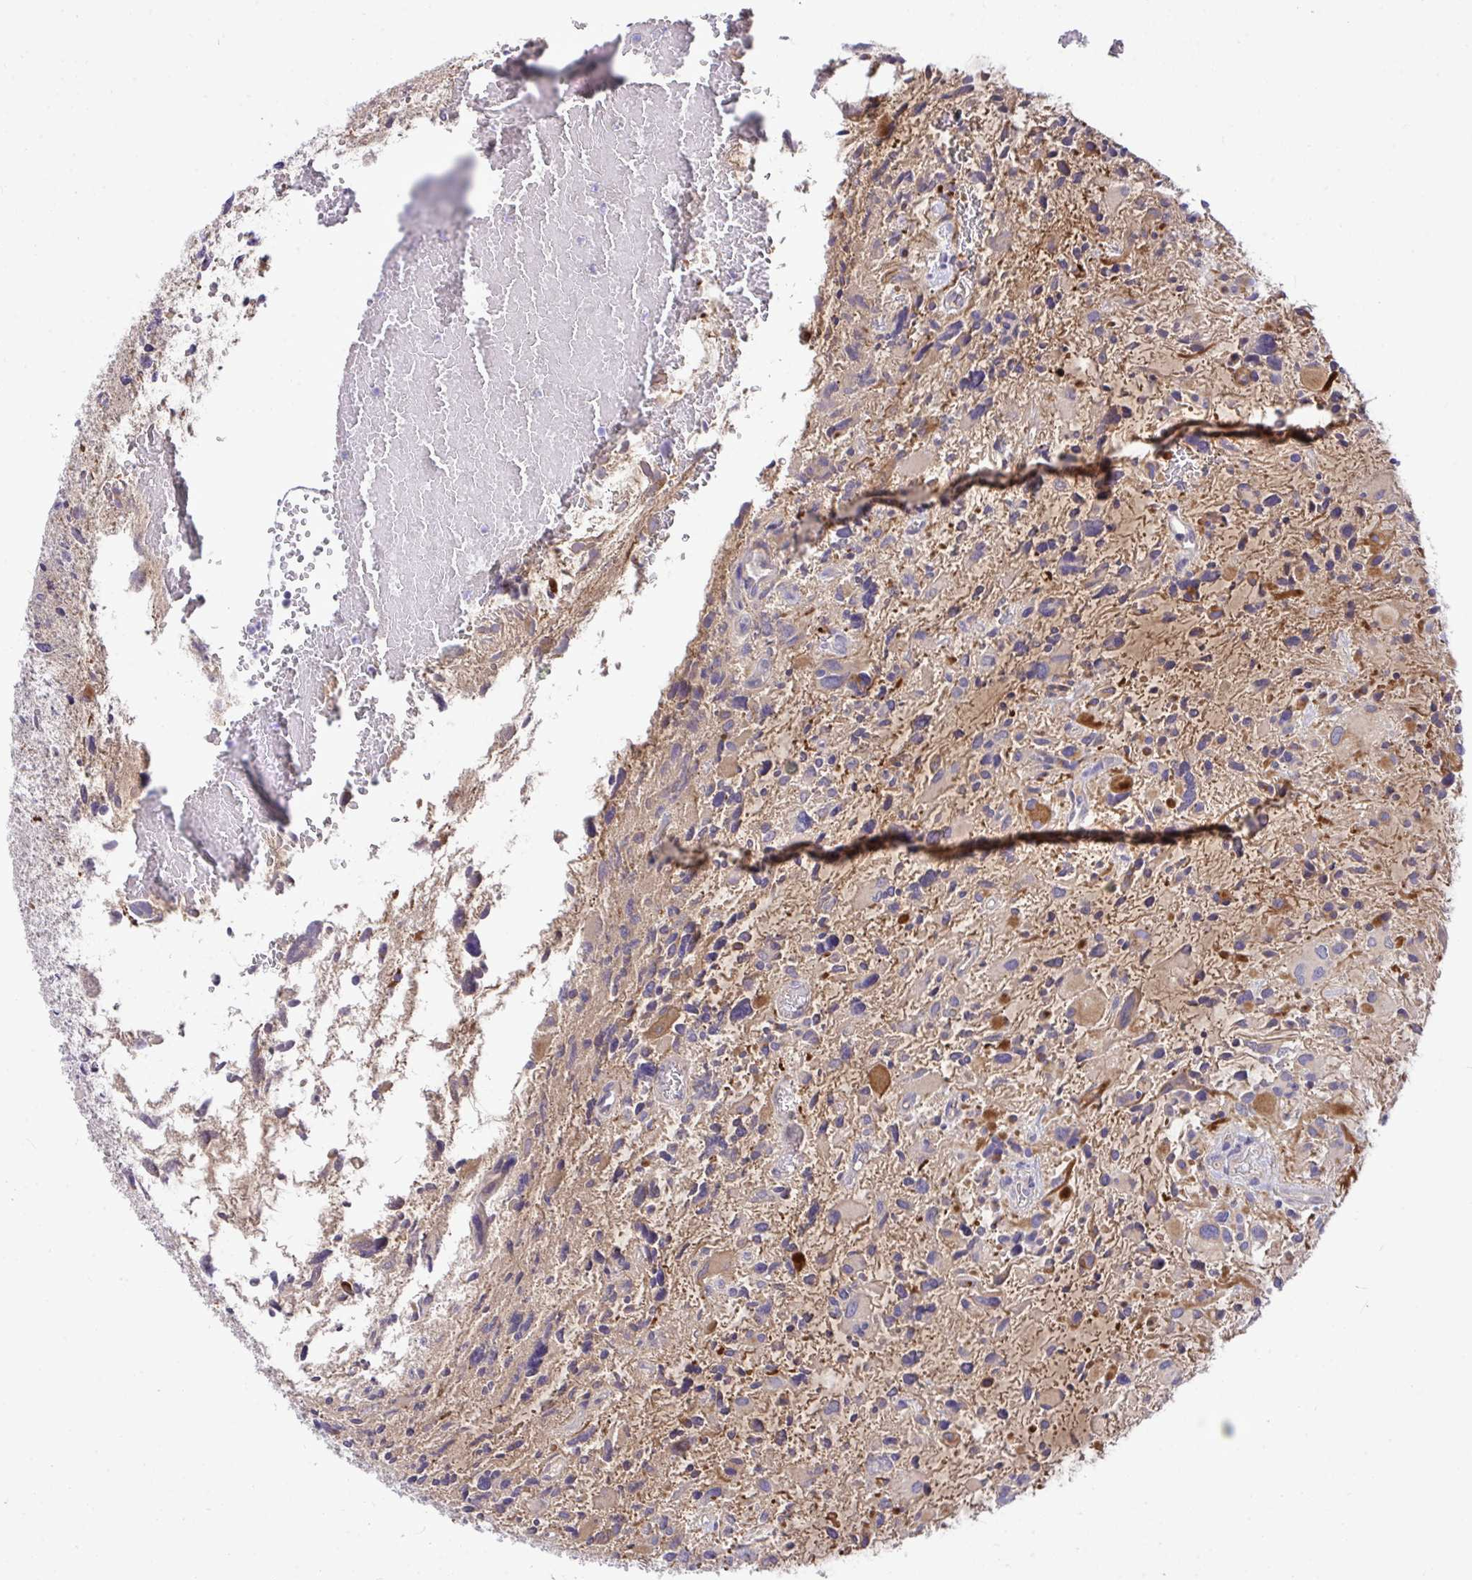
{"staining": {"intensity": "negative", "quantity": "none", "location": "none"}, "tissue": "glioma", "cell_type": "Tumor cells", "image_type": "cancer", "snomed": [{"axis": "morphology", "description": "Glioma, malignant, High grade"}, {"axis": "topography", "description": "Brain"}], "caption": "Immunohistochemistry (IHC) of human glioma exhibits no positivity in tumor cells.", "gene": "ZNF581", "patient": {"sex": "female", "age": 11}}